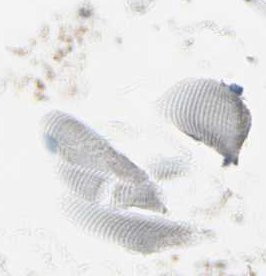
{"staining": {"intensity": "negative", "quantity": "none", "location": "none"}, "tissue": "adipose tissue", "cell_type": "Adipocytes", "image_type": "normal", "snomed": [{"axis": "morphology", "description": "Normal tissue, NOS"}, {"axis": "topography", "description": "Breast"}, {"axis": "topography", "description": "Adipose tissue"}], "caption": "This is an immunohistochemistry histopathology image of benign human adipose tissue. There is no staining in adipocytes.", "gene": "SWAP70", "patient": {"sex": "female", "age": 25}}